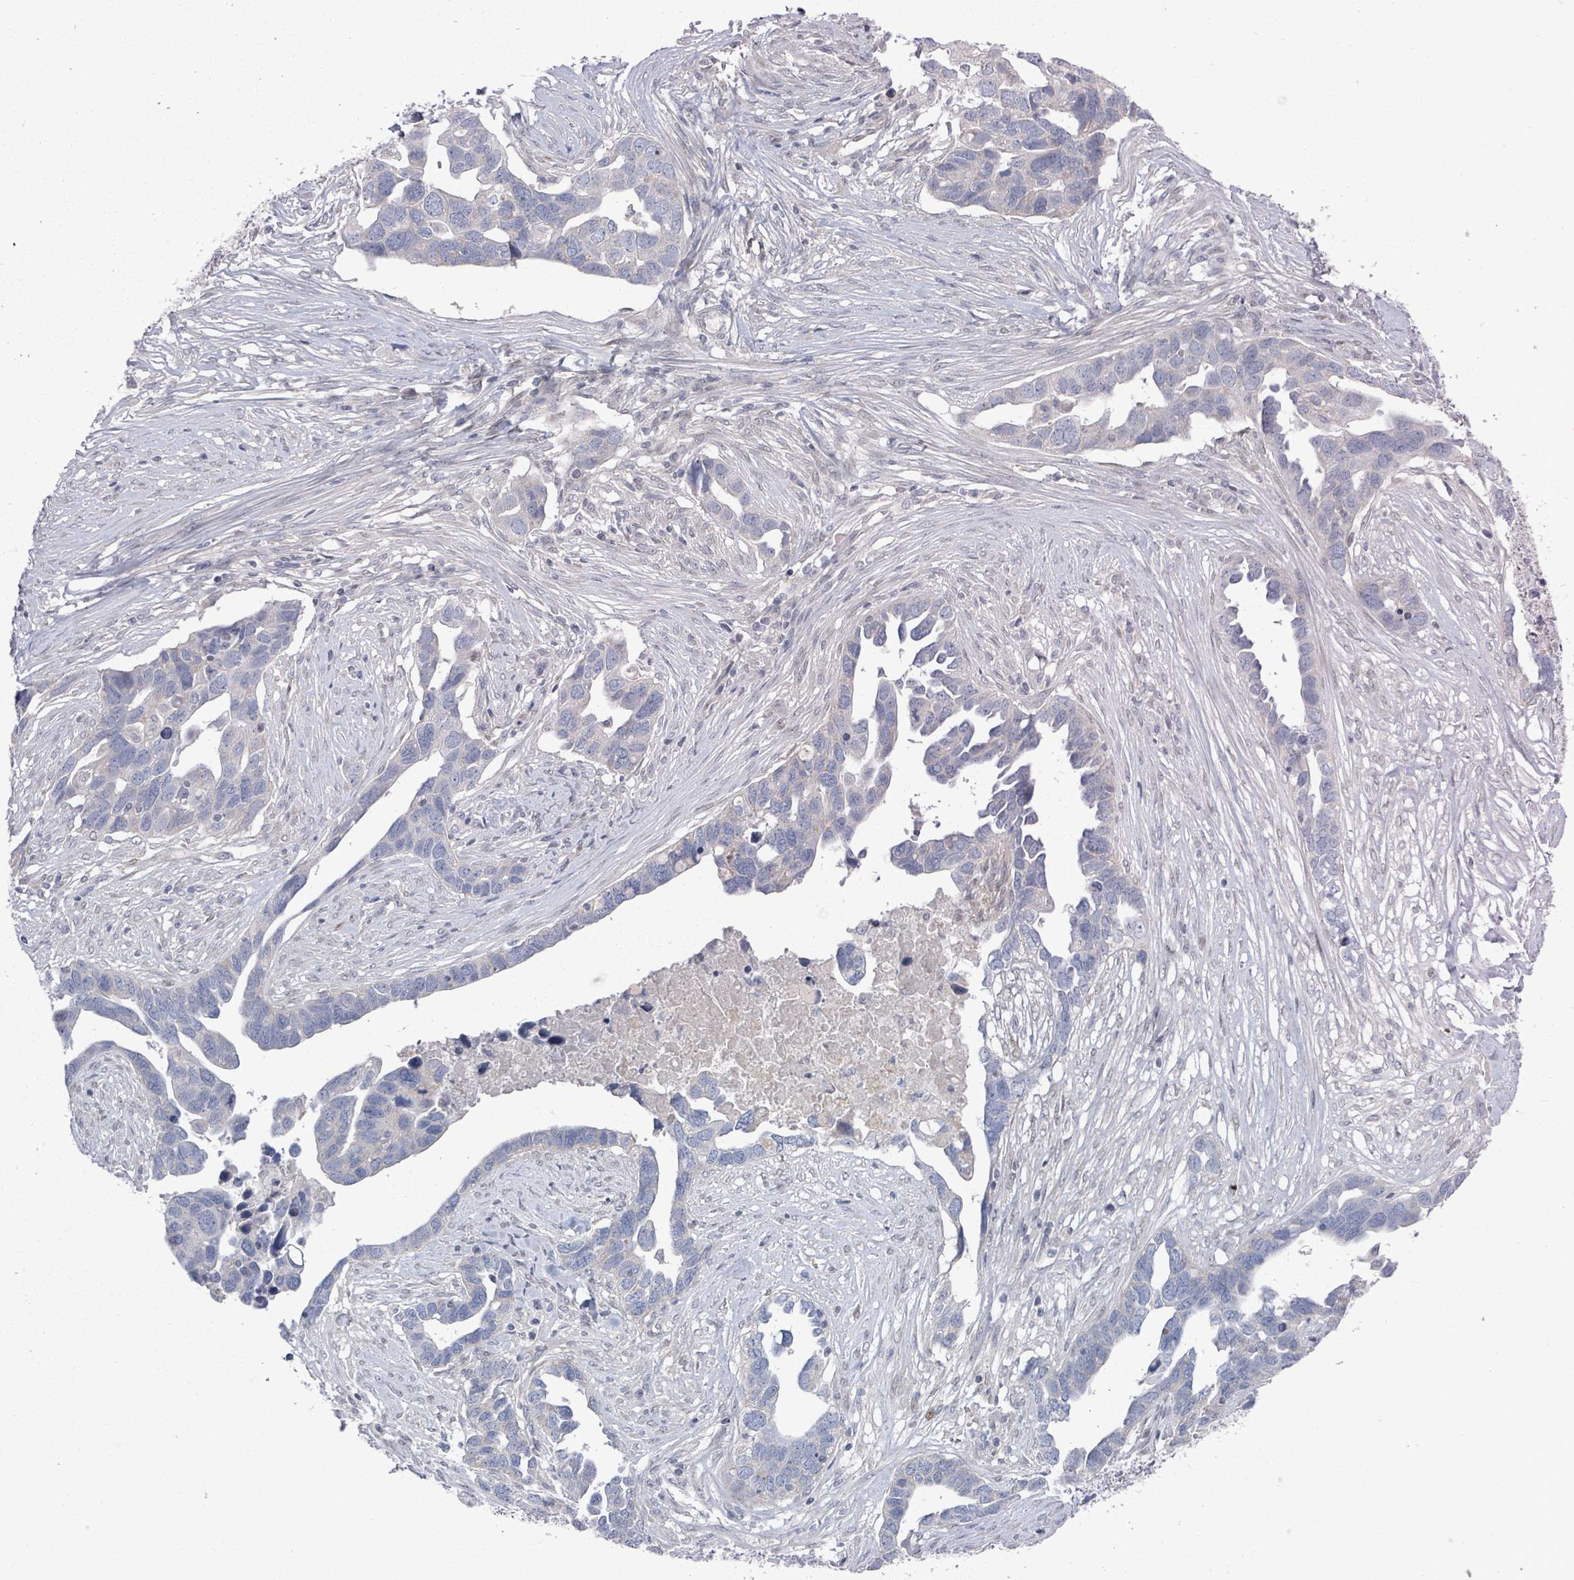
{"staining": {"intensity": "negative", "quantity": "none", "location": "none"}, "tissue": "ovarian cancer", "cell_type": "Tumor cells", "image_type": "cancer", "snomed": [{"axis": "morphology", "description": "Cystadenocarcinoma, serous, NOS"}, {"axis": "topography", "description": "Ovary"}], "caption": "Protein analysis of serous cystadenocarcinoma (ovarian) reveals no significant positivity in tumor cells.", "gene": "ZFPM1", "patient": {"sex": "female", "age": 54}}